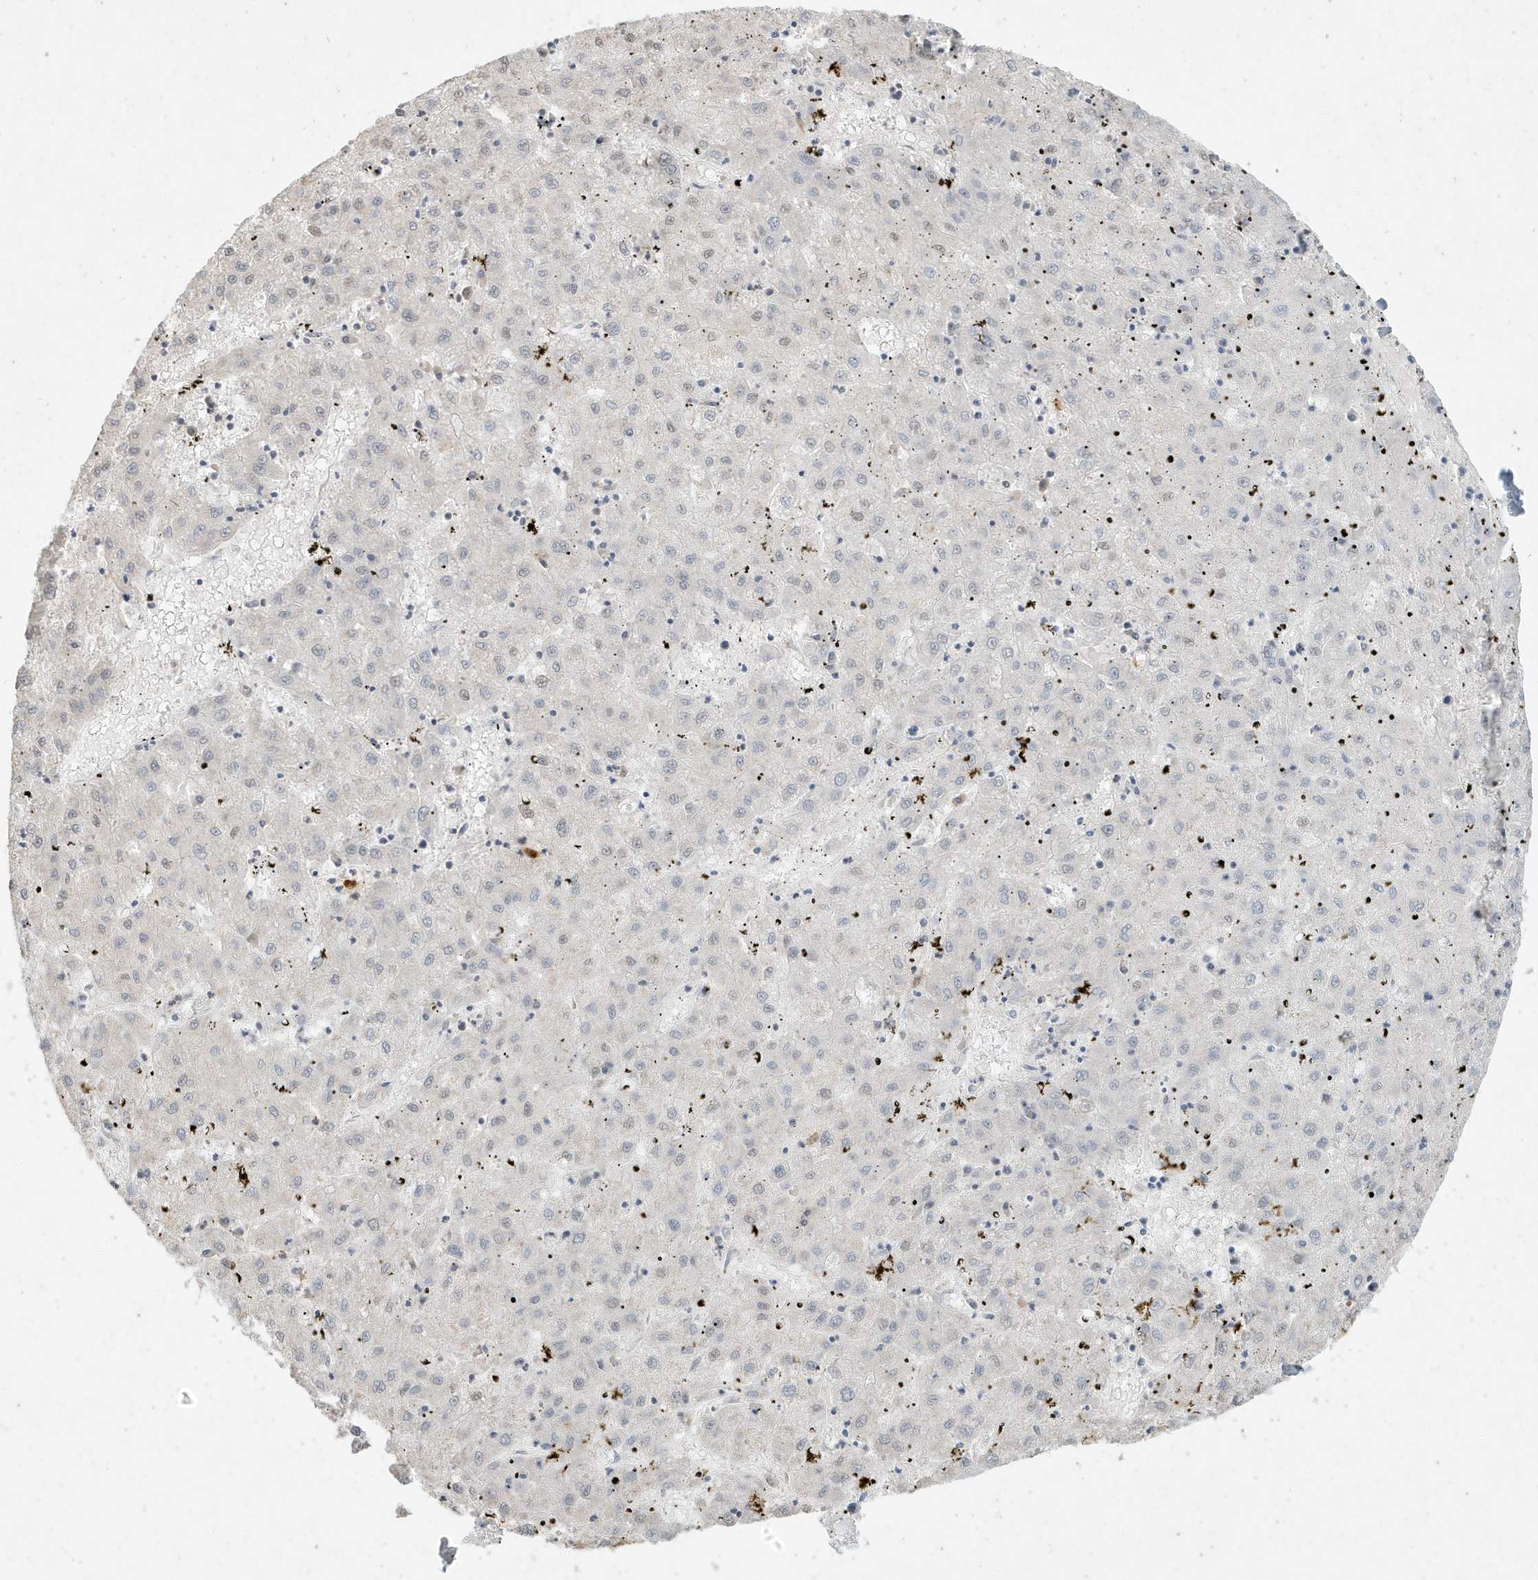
{"staining": {"intensity": "negative", "quantity": "none", "location": "none"}, "tissue": "liver cancer", "cell_type": "Tumor cells", "image_type": "cancer", "snomed": [{"axis": "morphology", "description": "Carcinoma, Hepatocellular, NOS"}, {"axis": "topography", "description": "Liver"}], "caption": "Liver hepatocellular carcinoma was stained to show a protein in brown. There is no significant staining in tumor cells.", "gene": "DEFA1", "patient": {"sex": "male", "age": 72}}